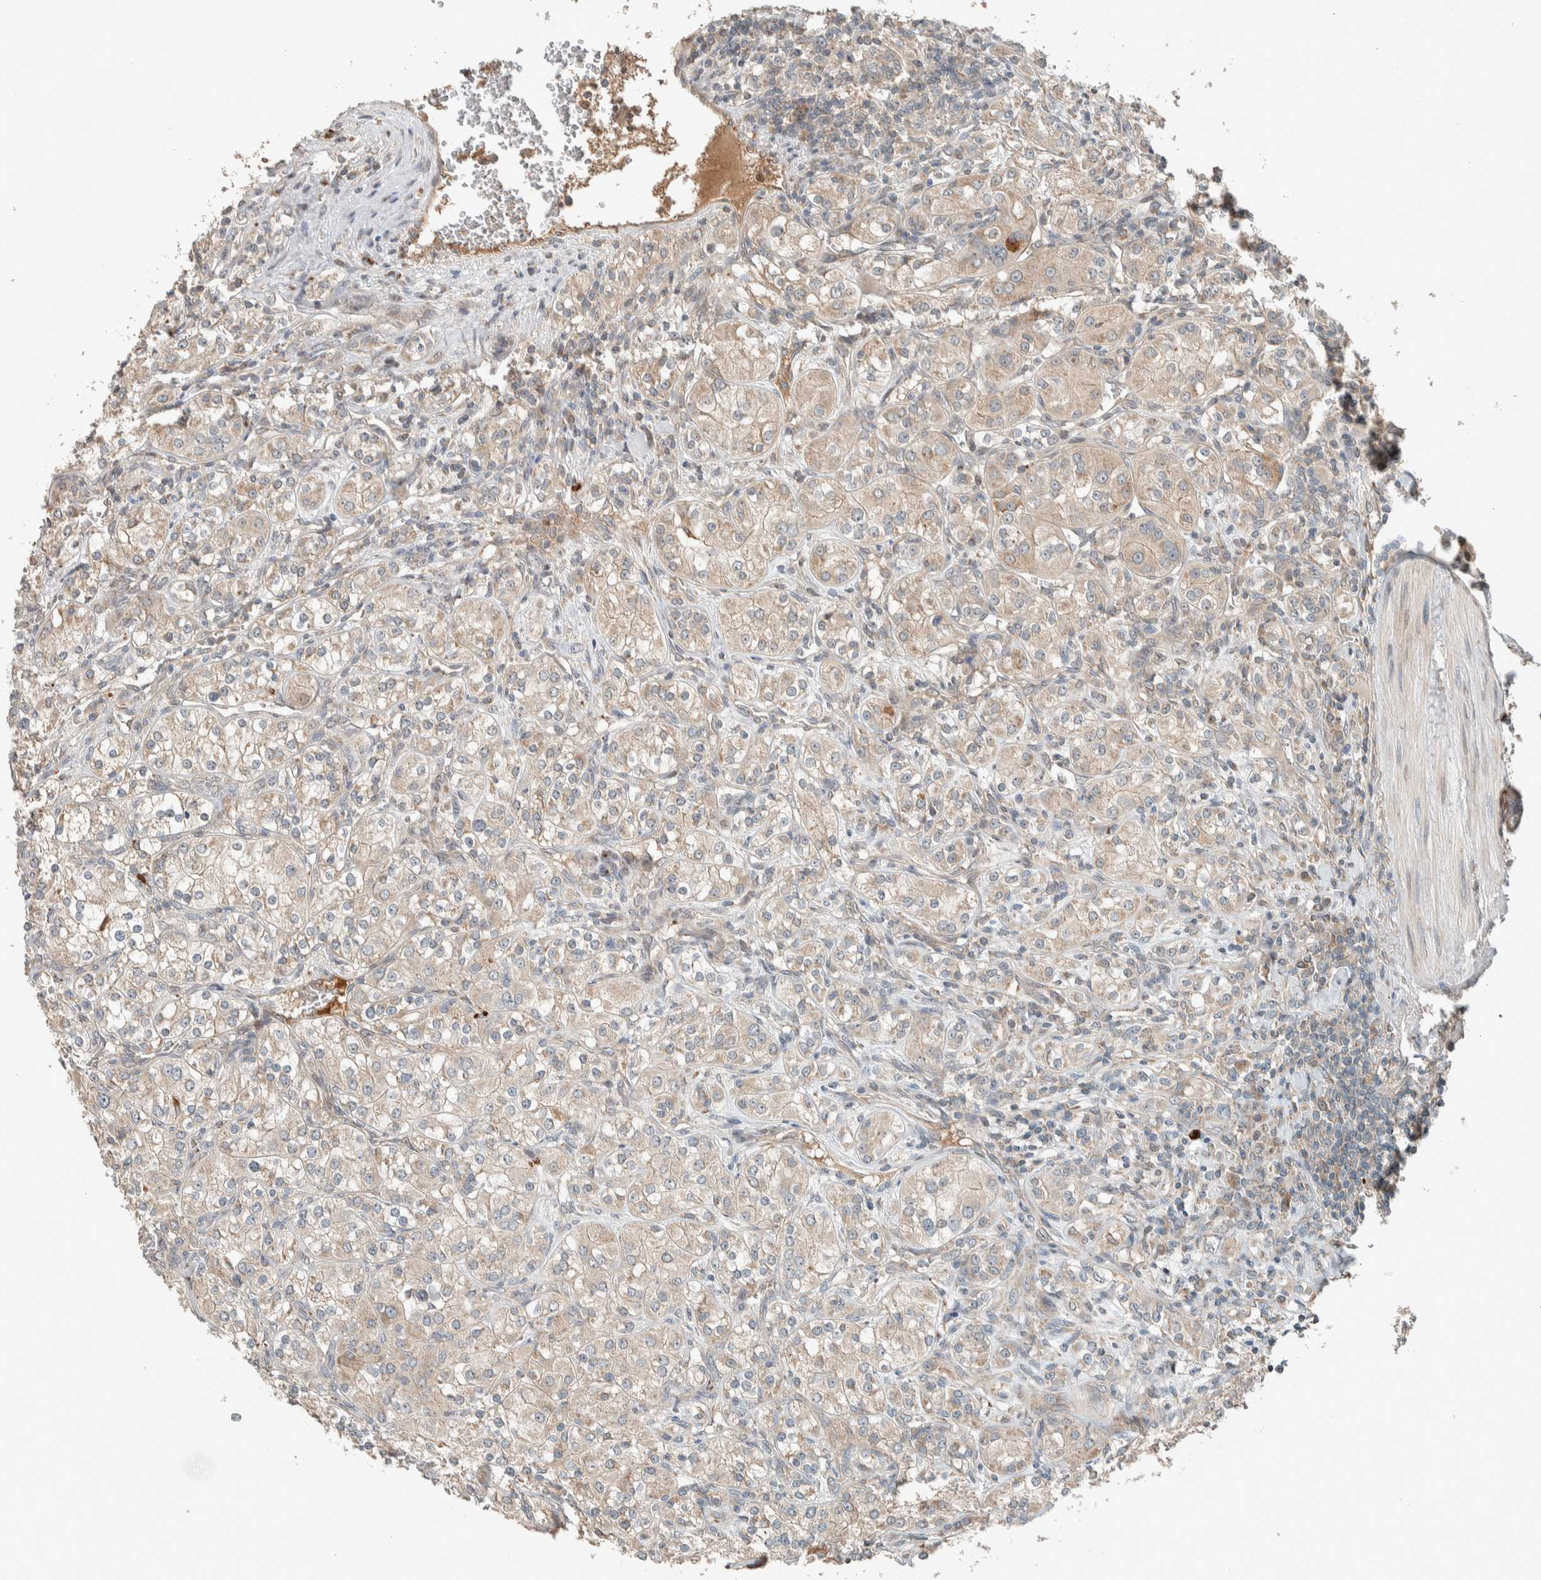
{"staining": {"intensity": "weak", "quantity": "25%-75%", "location": "cytoplasmic/membranous"}, "tissue": "renal cancer", "cell_type": "Tumor cells", "image_type": "cancer", "snomed": [{"axis": "morphology", "description": "Adenocarcinoma, NOS"}, {"axis": "topography", "description": "Kidney"}], "caption": "The histopathology image displays immunohistochemical staining of renal cancer. There is weak cytoplasmic/membranous positivity is present in approximately 25%-75% of tumor cells.", "gene": "NBR1", "patient": {"sex": "male", "age": 77}}